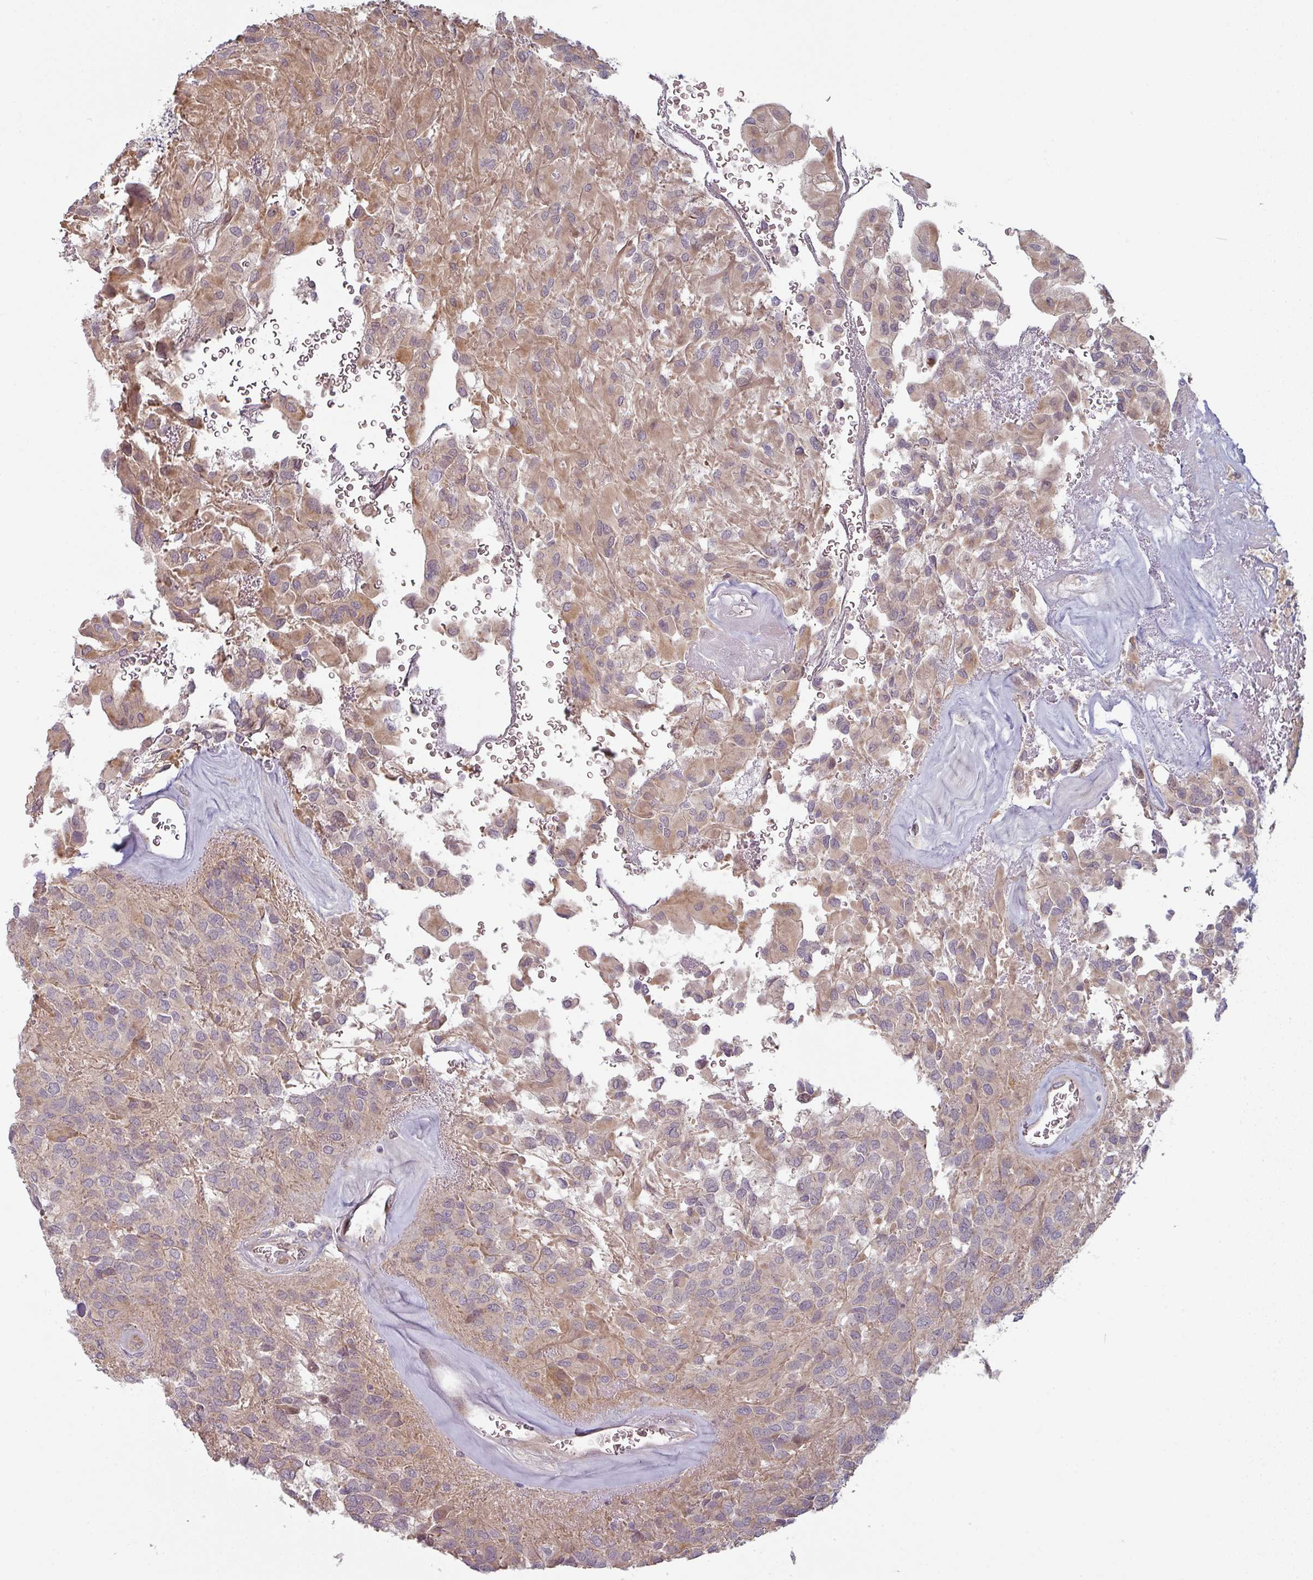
{"staining": {"intensity": "weak", "quantity": "25%-75%", "location": "cytoplasmic/membranous"}, "tissue": "glioma", "cell_type": "Tumor cells", "image_type": "cancer", "snomed": [{"axis": "morphology", "description": "Glioma, malignant, Low grade"}, {"axis": "topography", "description": "Brain"}], "caption": "A brown stain shows weak cytoplasmic/membranous staining of a protein in human malignant low-grade glioma tumor cells.", "gene": "PLEKHJ1", "patient": {"sex": "male", "age": 56}}